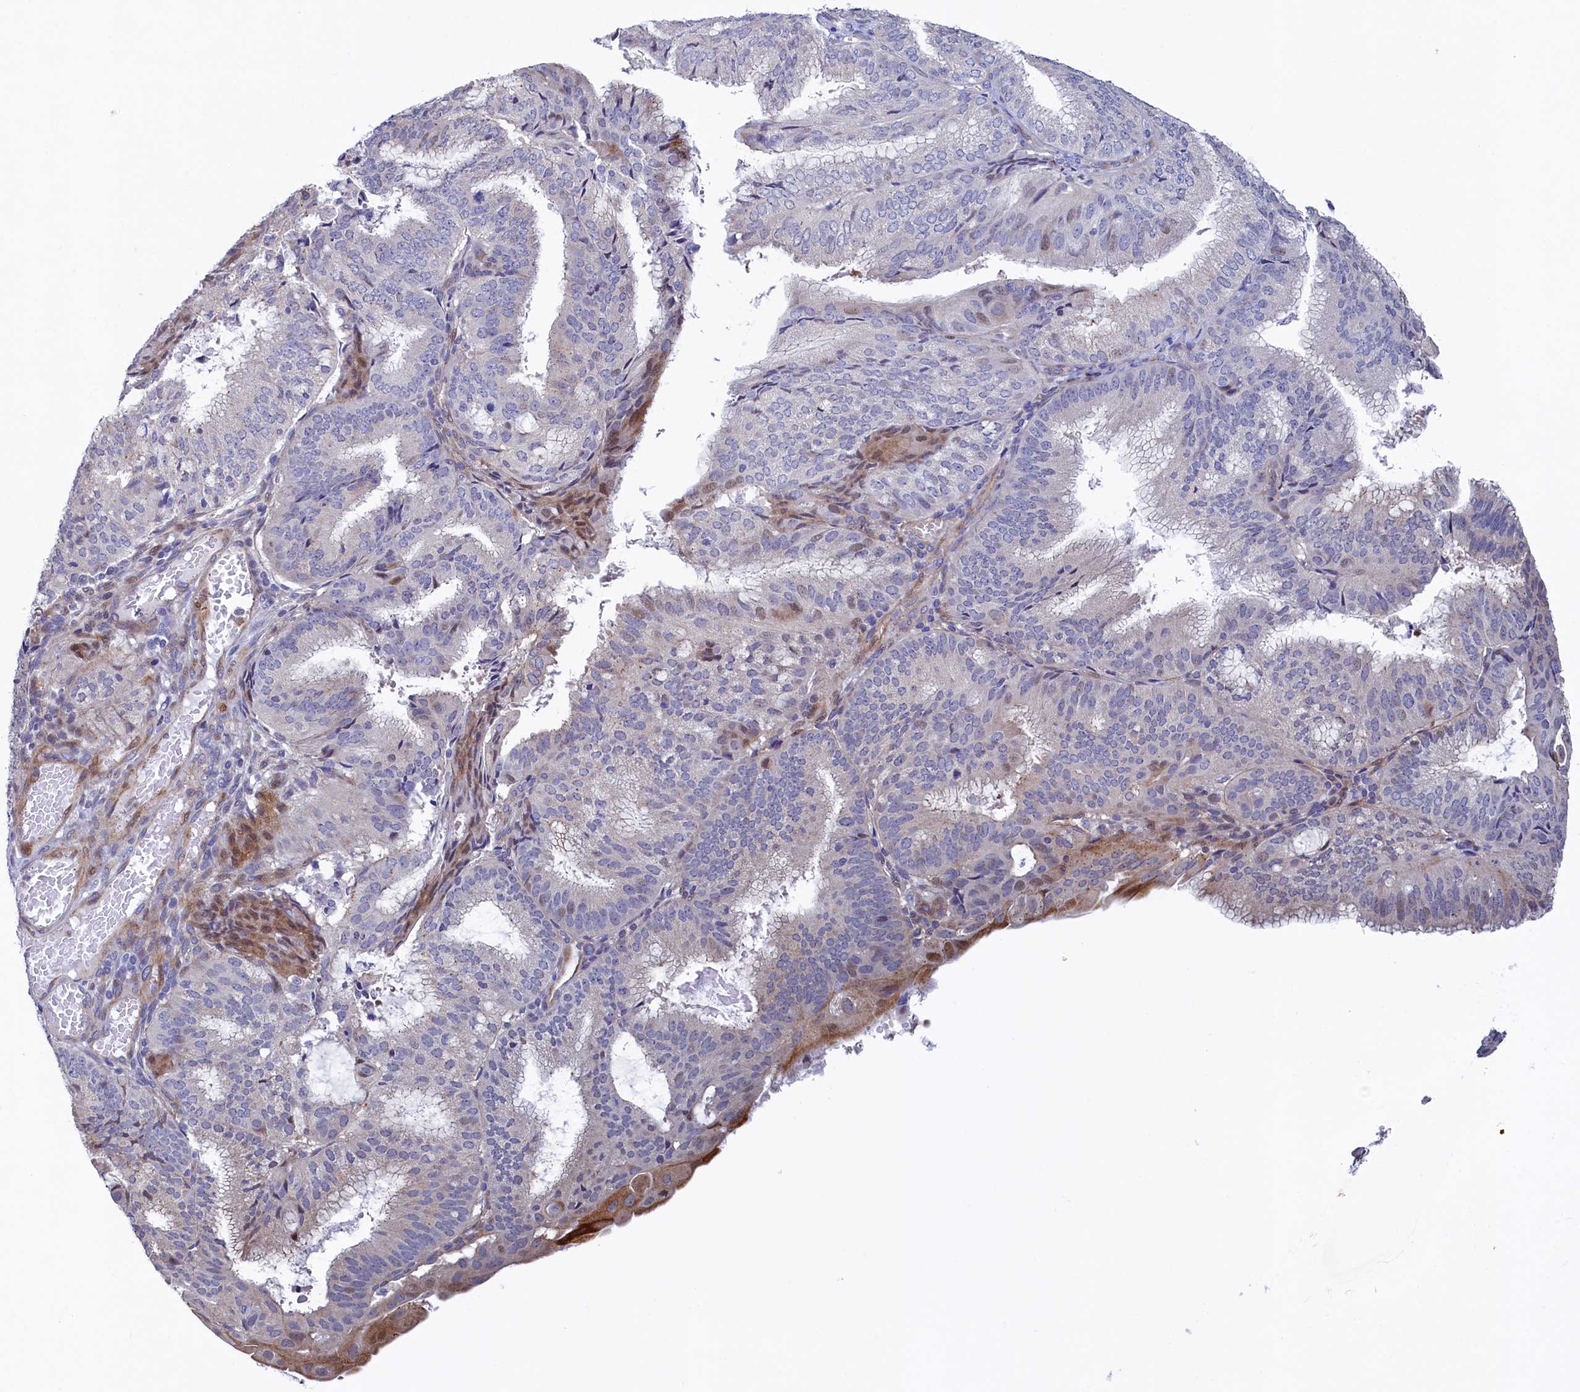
{"staining": {"intensity": "moderate", "quantity": "<25%", "location": "cytoplasmic/membranous,nuclear"}, "tissue": "endometrial cancer", "cell_type": "Tumor cells", "image_type": "cancer", "snomed": [{"axis": "morphology", "description": "Adenocarcinoma, NOS"}, {"axis": "topography", "description": "Endometrium"}], "caption": "Immunohistochemistry (IHC) micrograph of neoplastic tissue: human endometrial cancer stained using immunohistochemistry (IHC) reveals low levels of moderate protein expression localized specifically in the cytoplasmic/membranous and nuclear of tumor cells, appearing as a cytoplasmic/membranous and nuclear brown color.", "gene": "PIK3C3", "patient": {"sex": "female", "age": 49}}